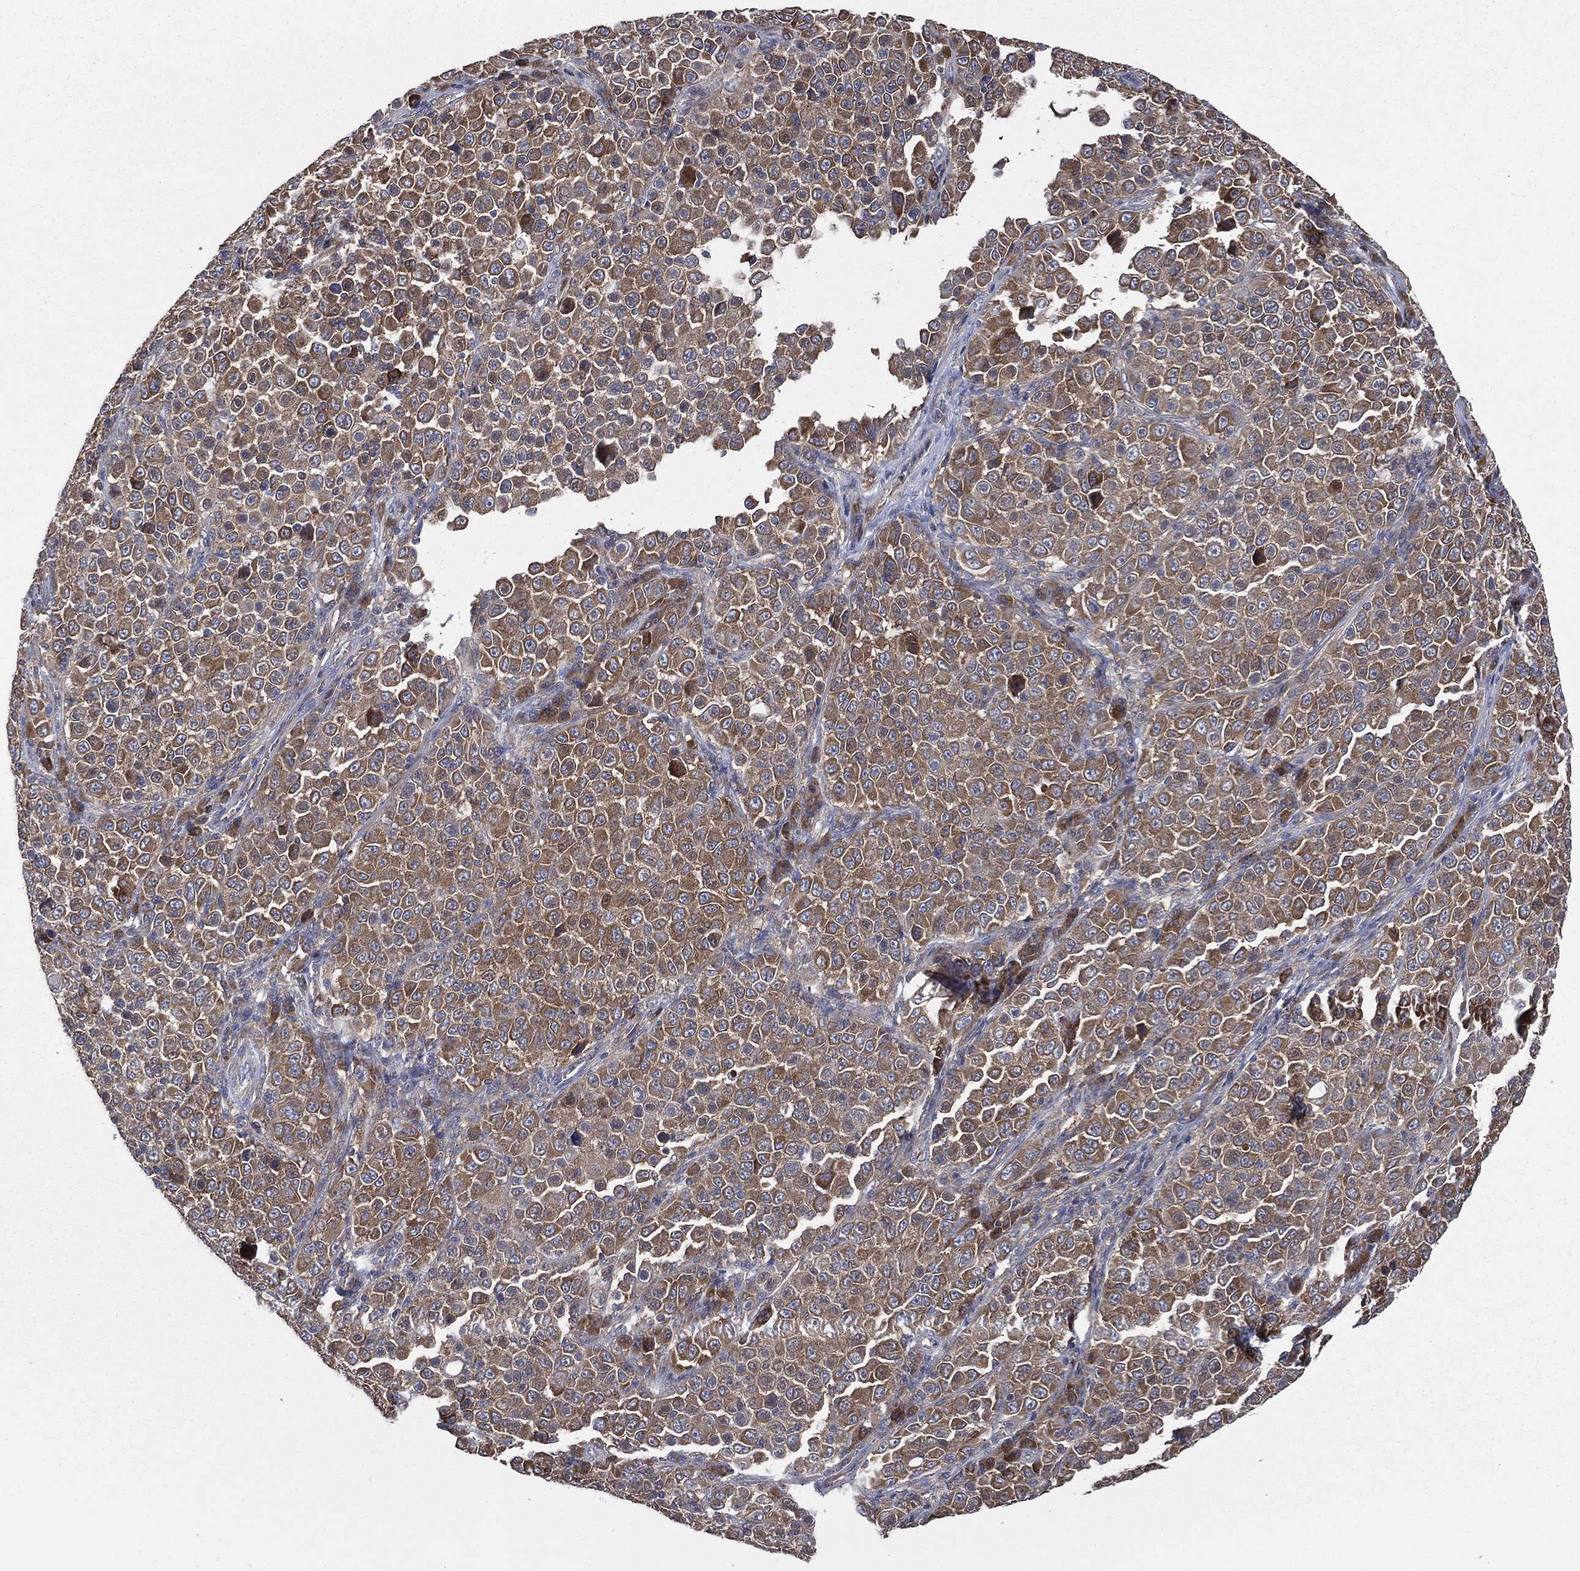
{"staining": {"intensity": "strong", "quantity": "25%-75%", "location": "cytoplasmic/membranous"}, "tissue": "melanoma", "cell_type": "Tumor cells", "image_type": "cancer", "snomed": [{"axis": "morphology", "description": "Malignant melanoma, NOS"}, {"axis": "topography", "description": "Skin"}], "caption": "An image of malignant melanoma stained for a protein reveals strong cytoplasmic/membranous brown staining in tumor cells.", "gene": "SMPD3", "patient": {"sex": "female", "age": 57}}